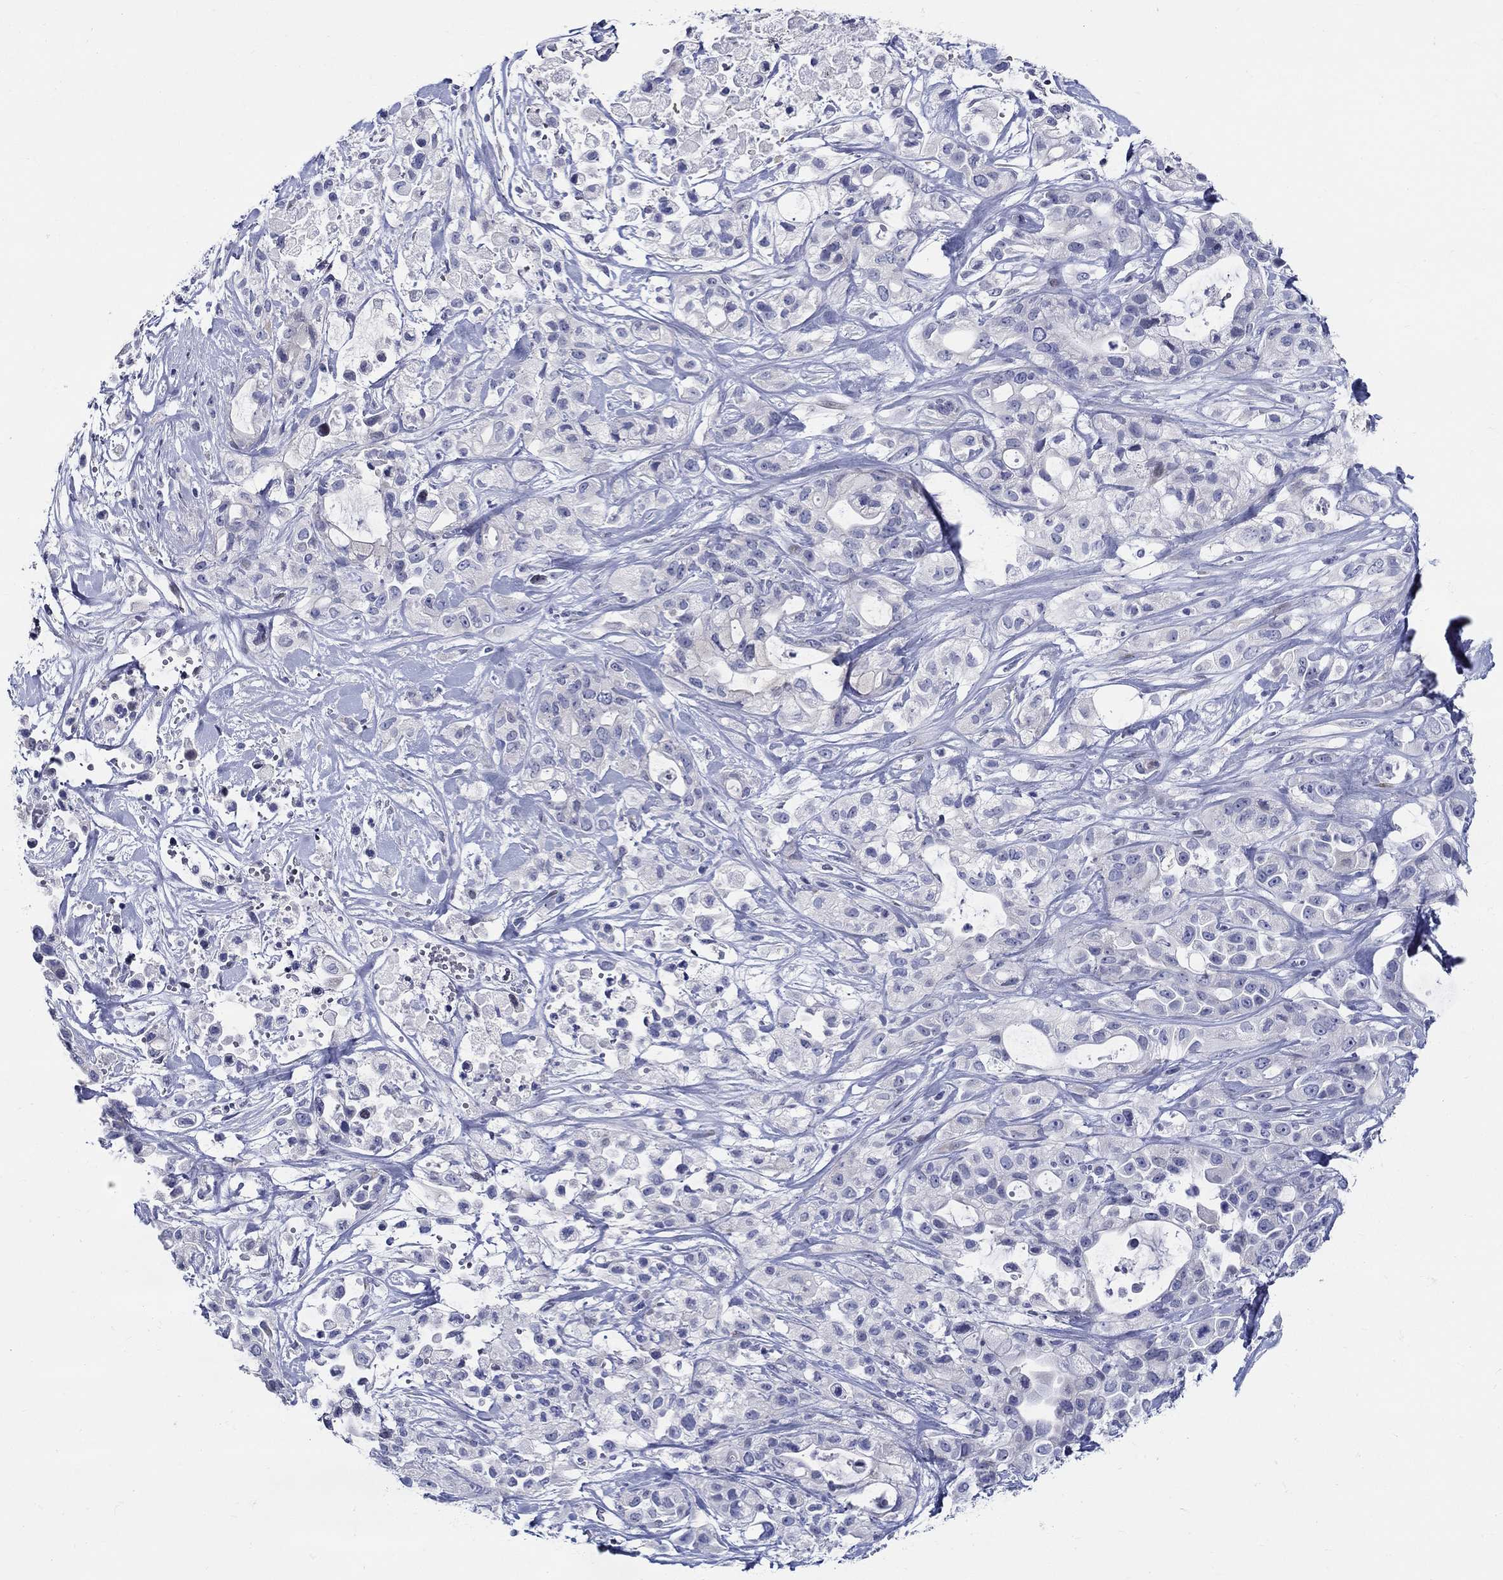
{"staining": {"intensity": "negative", "quantity": "none", "location": "none"}, "tissue": "pancreatic cancer", "cell_type": "Tumor cells", "image_type": "cancer", "snomed": [{"axis": "morphology", "description": "Adenocarcinoma, NOS"}, {"axis": "topography", "description": "Pancreas"}], "caption": "DAB (3,3'-diaminobenzidine) immunohistochemical staining of pancreatic cancer (adenocarcinoma) displays no significant staining in tumor cells.", "gene": "CRYGS", "patient": {"sex": "male", "age": 44}}